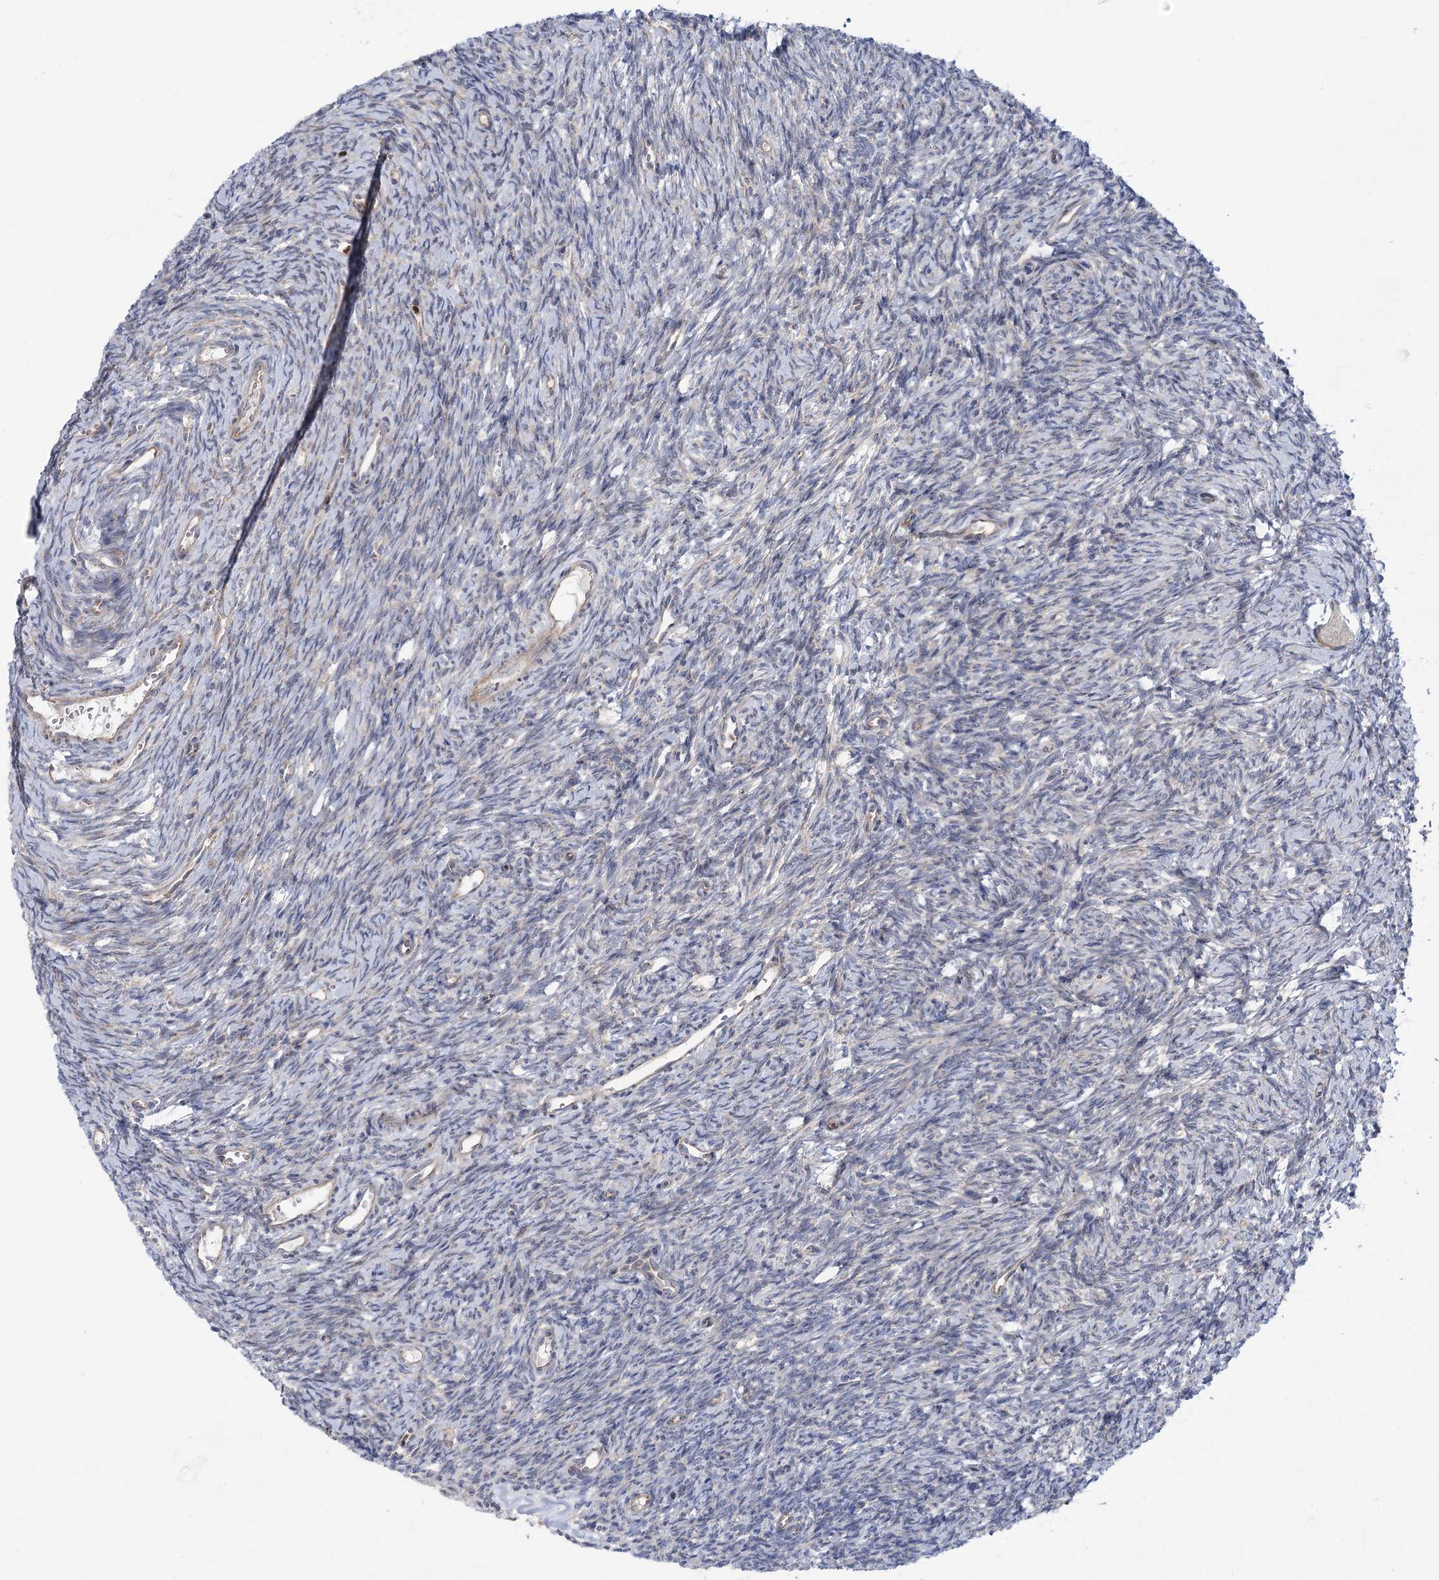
{"staining": {"intensity": "moderate", "quantity": ">75%", "location": "cytoplasmic/membranous"}, "tissue": "ovary", "cell_type": "Follicle cells", "image_type": "normal", "snomed": [{"axis": "morphology", "description": "Normal tissue, NOS"}, {"axis": "topography", "description": "Ovary"}], "caption": "Immunohistochemical staining of unremarkable human ovary reveals moderate cytoplasmic/membranous protein positivity in about >75% of follicle cells.", "gene": "SCN11A", "patient": {"sex": "female", "age": 39}}